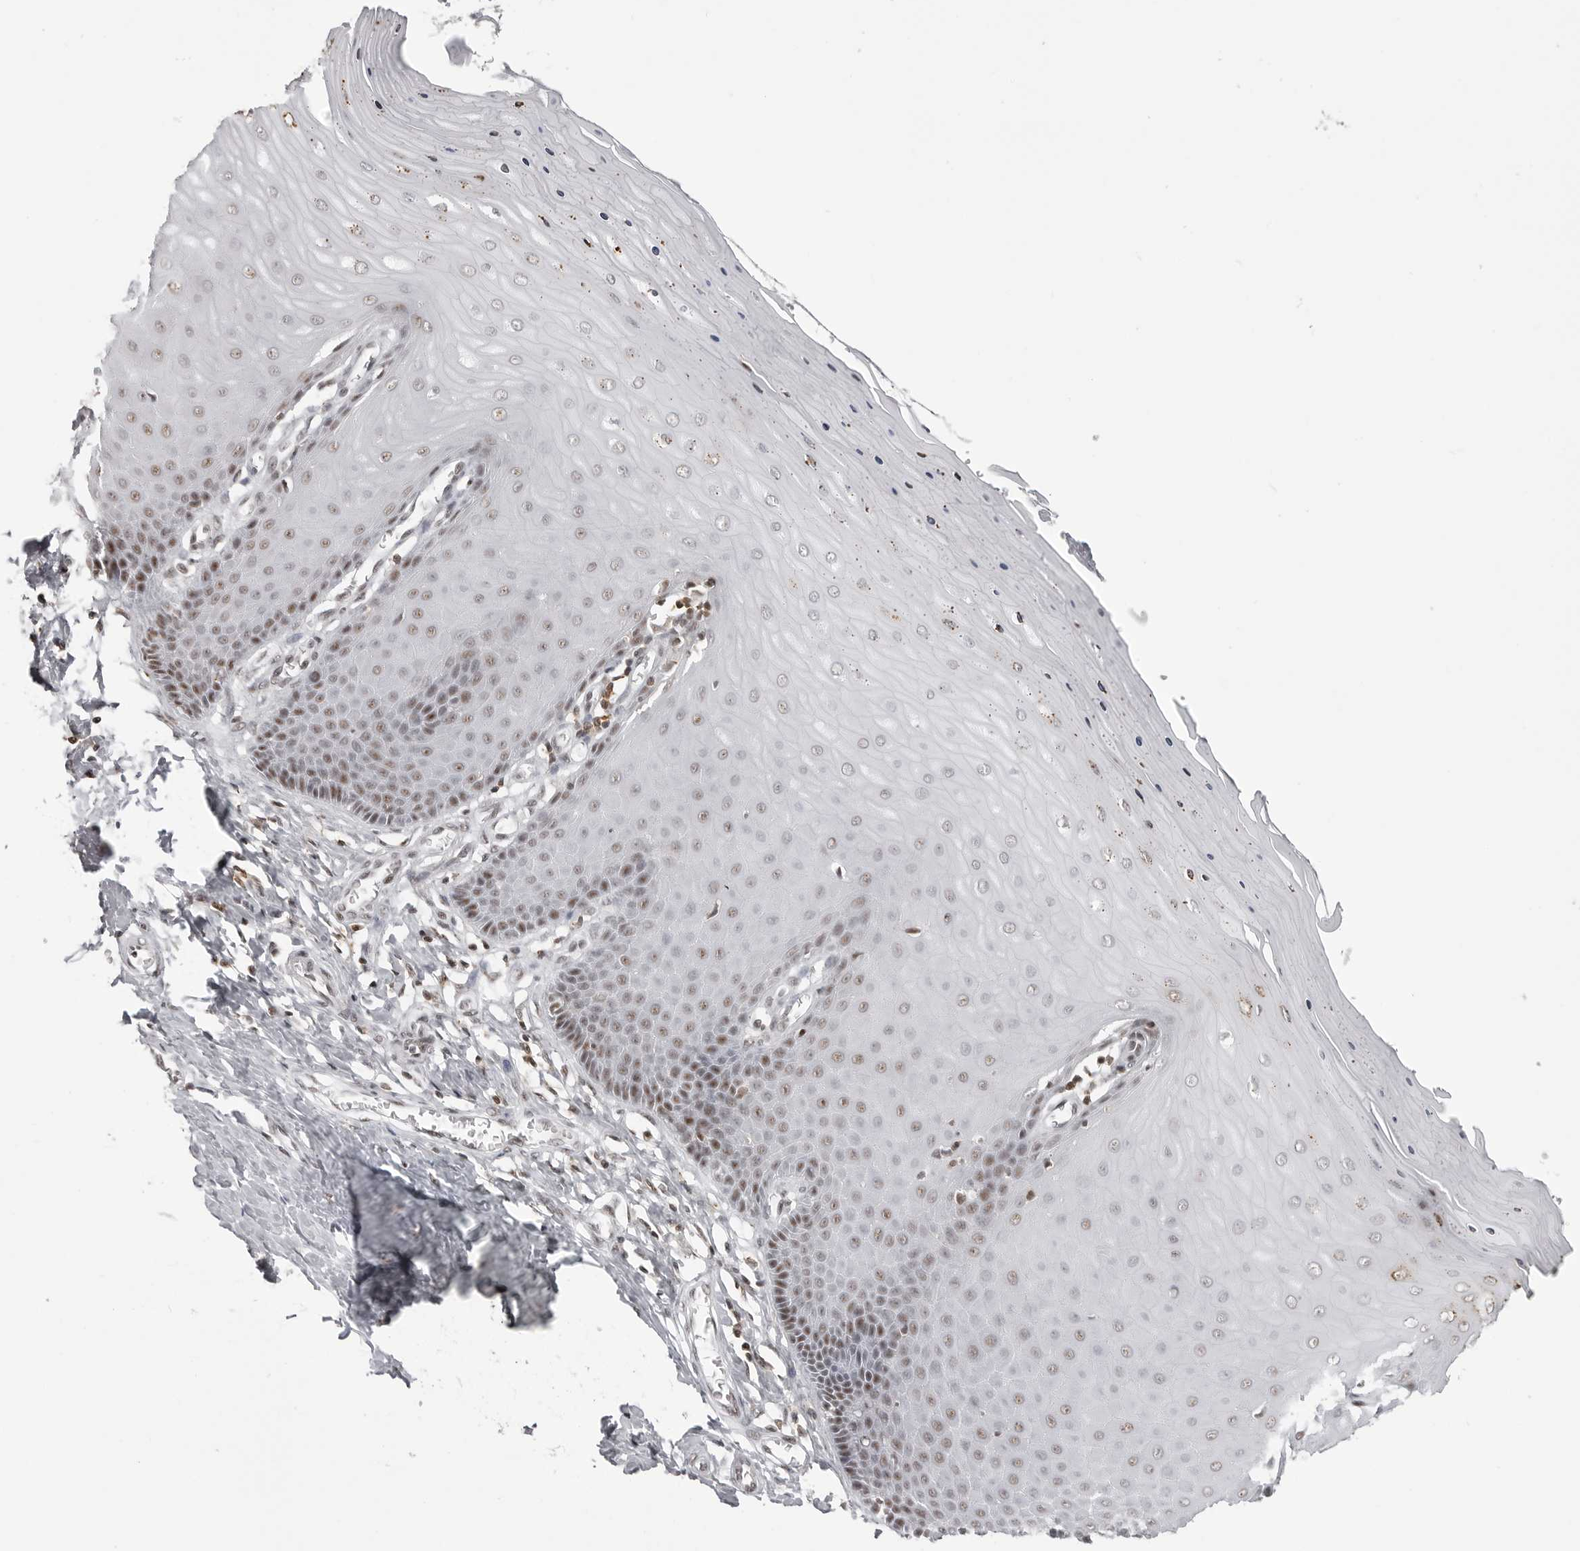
{"staining": {"intensity": "moderate", "quantity": ">75%", "location": "nuclear"}, "tissue": "cervix", "cell_type": "Glandular cells", "image_type": "normal", "snomed": [{"axis": "morphology", "description": "Normal tissue, NOS"}, {"axis": "topography", "description": "Cervix"}], "caption": "Cervix stained with DAB (3,3'-diaminobenzidine) IHC exhibits medium levels of moderate nuclear staining in about >75% of glandular cells.", "gene": "WRAP53", "patient": {"sex": "female", "age": 55}}